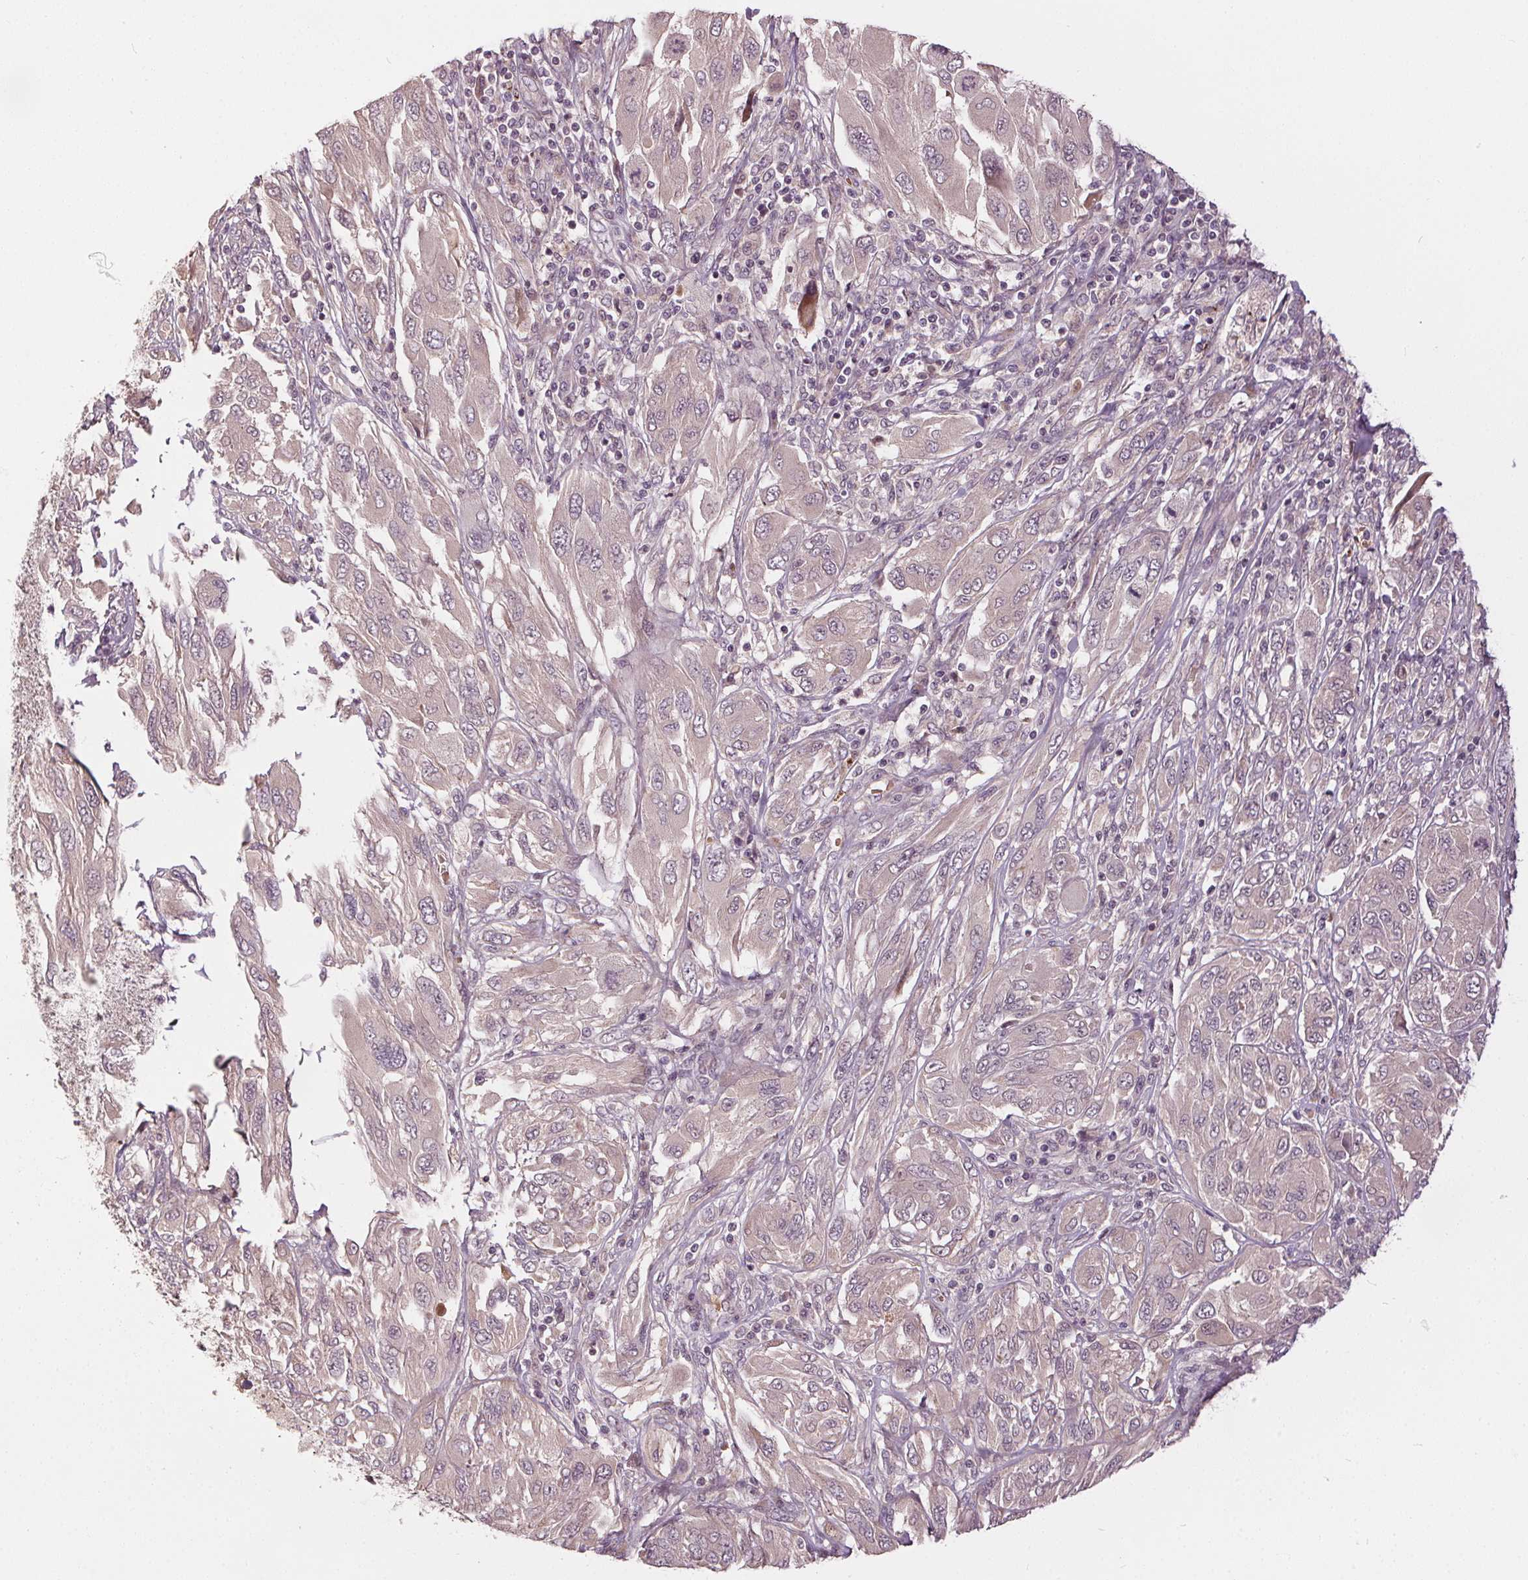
{"staining": {"intensity": "negative", "quantity": "none", "location": "none"}, "tissue": "melanoma", "cell_type": "Tumor cells", "image_type": "cancer", "snomed": [{"axis": "morphology", "description": "Malignant melanoma, NOS"}, {"axis": "topography", "description": "Skin"}], "caption": "Protein analysis of melanoma shows no significant positivity in tumor cells. Nuclei are stained in blue.", "gene": "IPO13", "patient": {"sex": "female", "age": 91}}